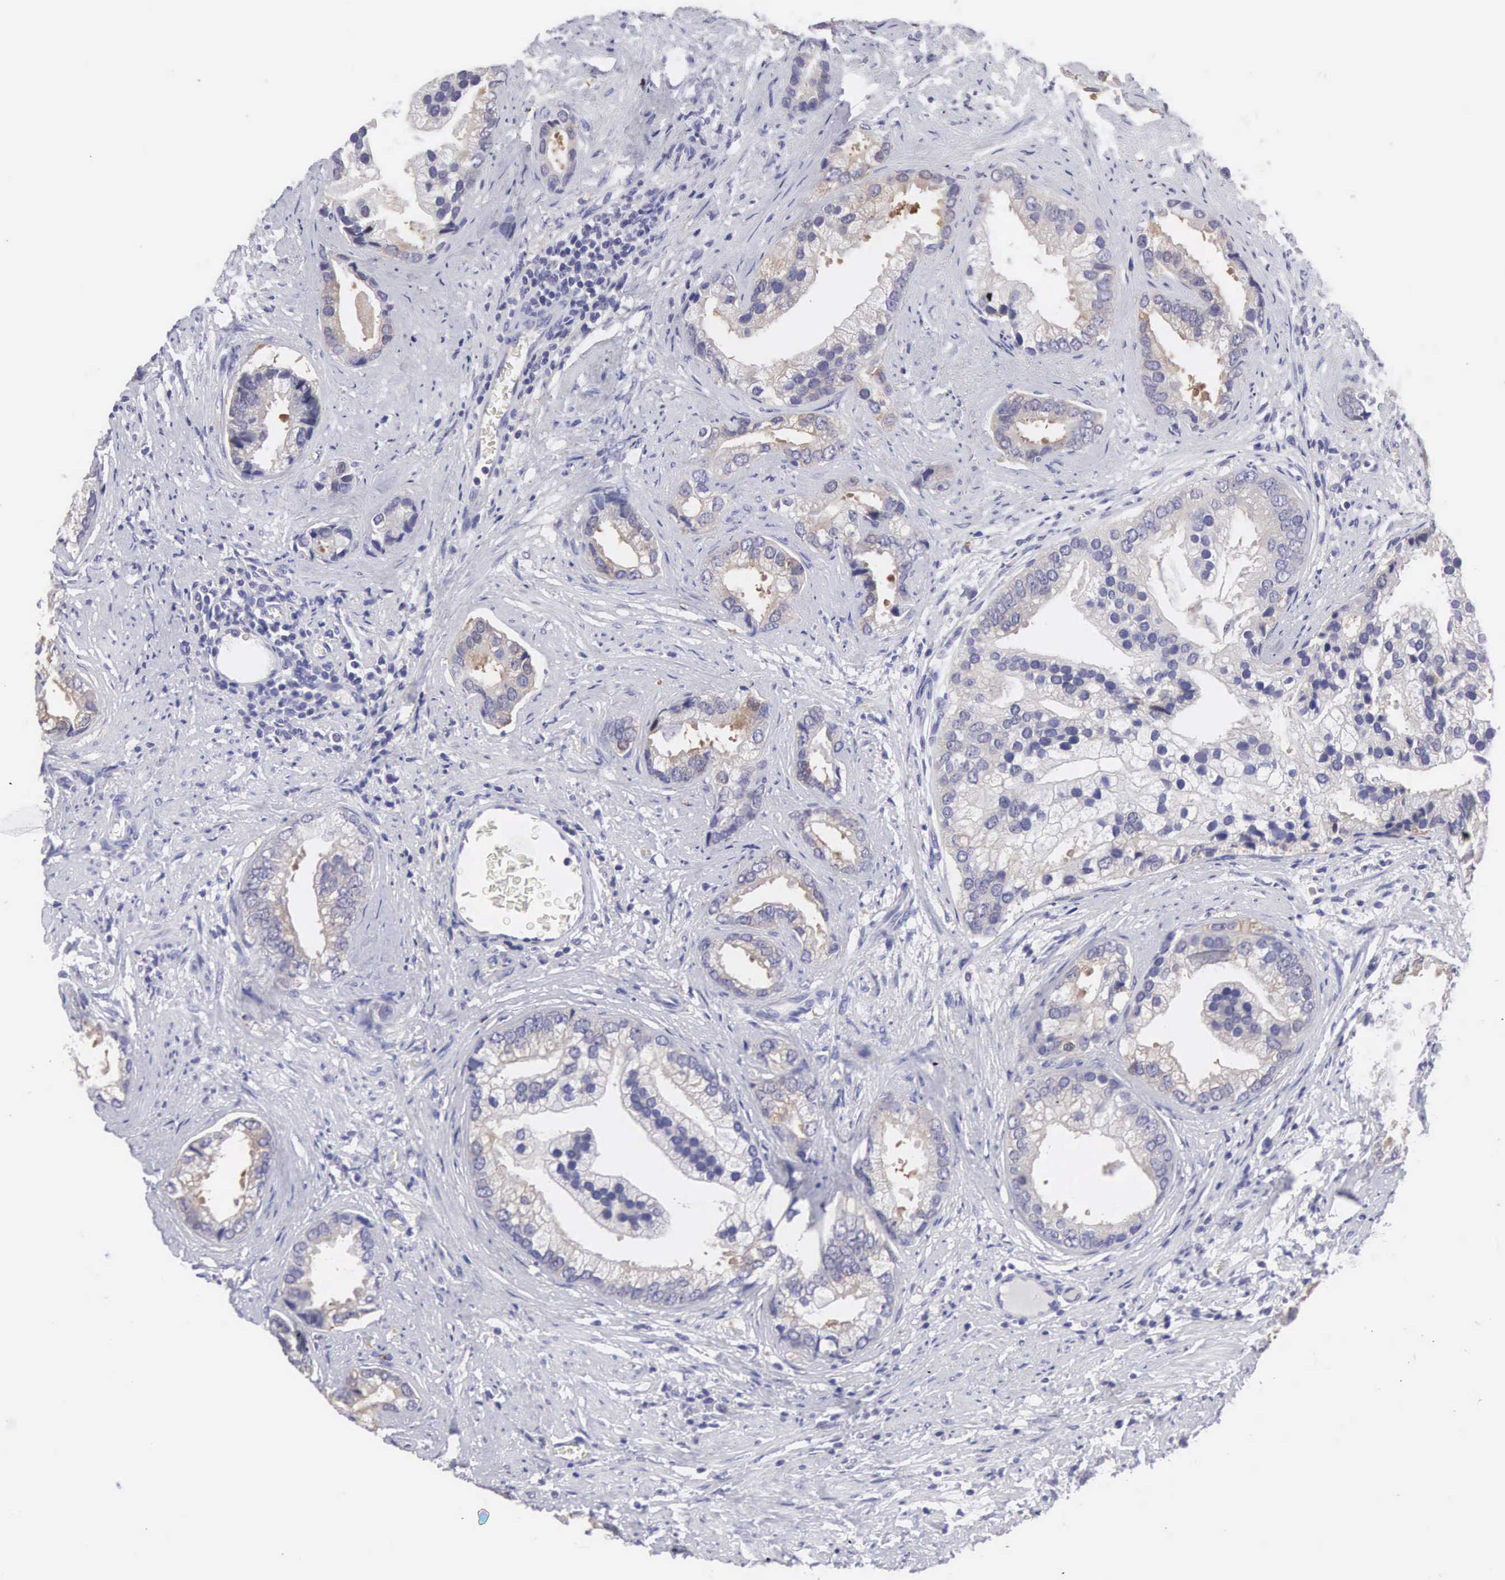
{"staining": {"intensity": "negative", "quantity": "none", "location": "none"}, "tissue": "prostate cancer", "cell_type": "Tumor cells", "image_type": "cancer", "snomed": [{"axis": "morphology", "description": "Adenocarcinoma, Medium grade"}, {"axis": "topography", "description": "Prostate"}], "caption": "Immunohistochemical staining of human prostate cancer (medium-grade adenocarcinoma) displays no significant positivity in tumor cells.", "gene": "SLITRK4", "patient": {"sex": "male", "age": 65}}